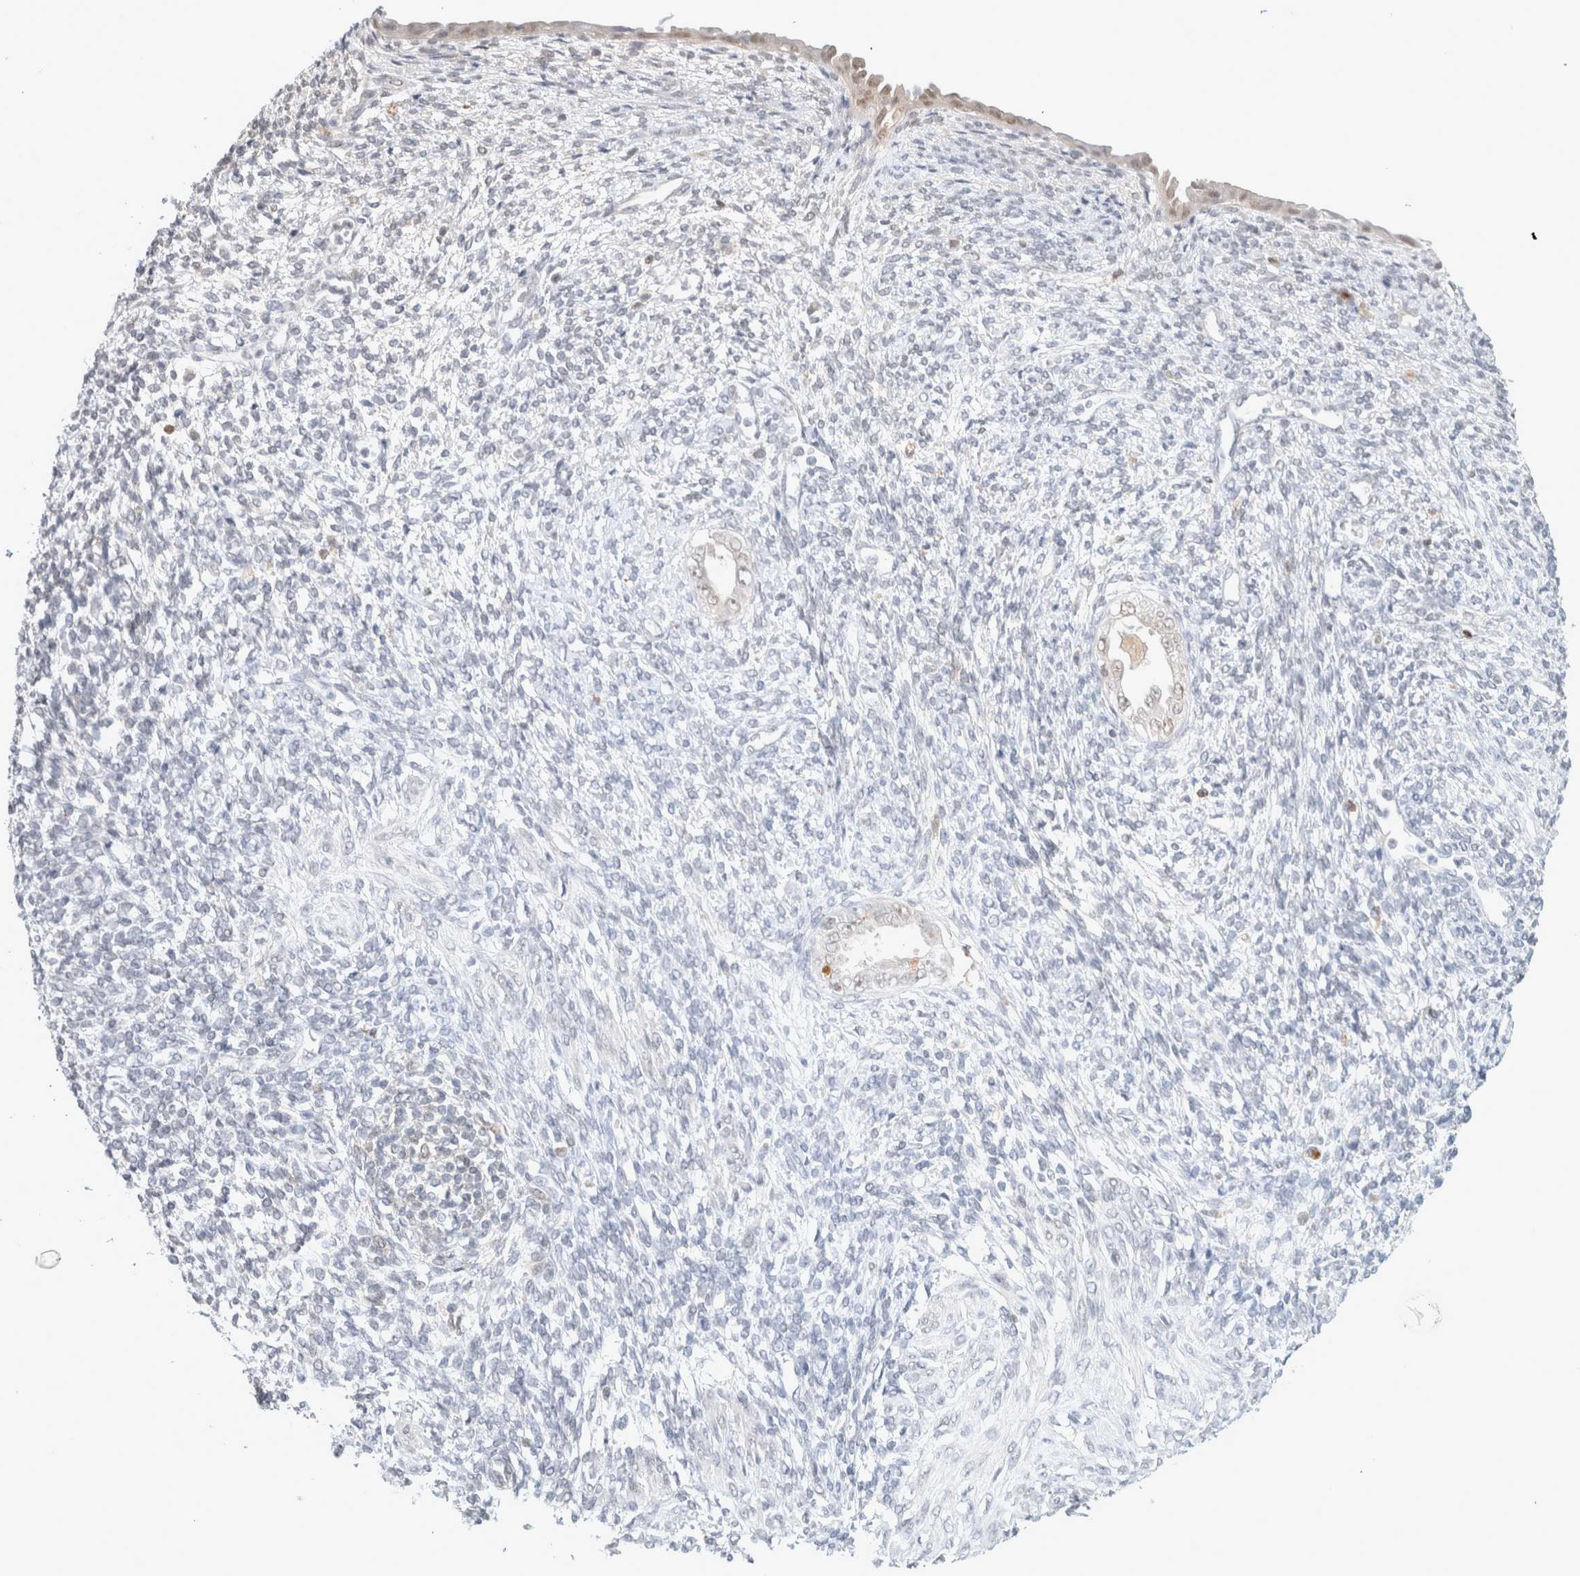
{"staining": {"intensity": "negative", "quantity": "none", "location": "none"}, "tissue": "endometrium", "cell_type": "Cells in endometrial stroma", "image_type": "normal", "snomed": [{"axis": "morphology", "description": "Normal tissue, NOS"}, {"axis": "topography", "description": "Endometrium"}], "caption": "Protein analysis of benign endometrium displays no significant staining in cells in endometrial stroma.", "gene": "FBXO42", "patient": {"sex": "female", "age": 66}}